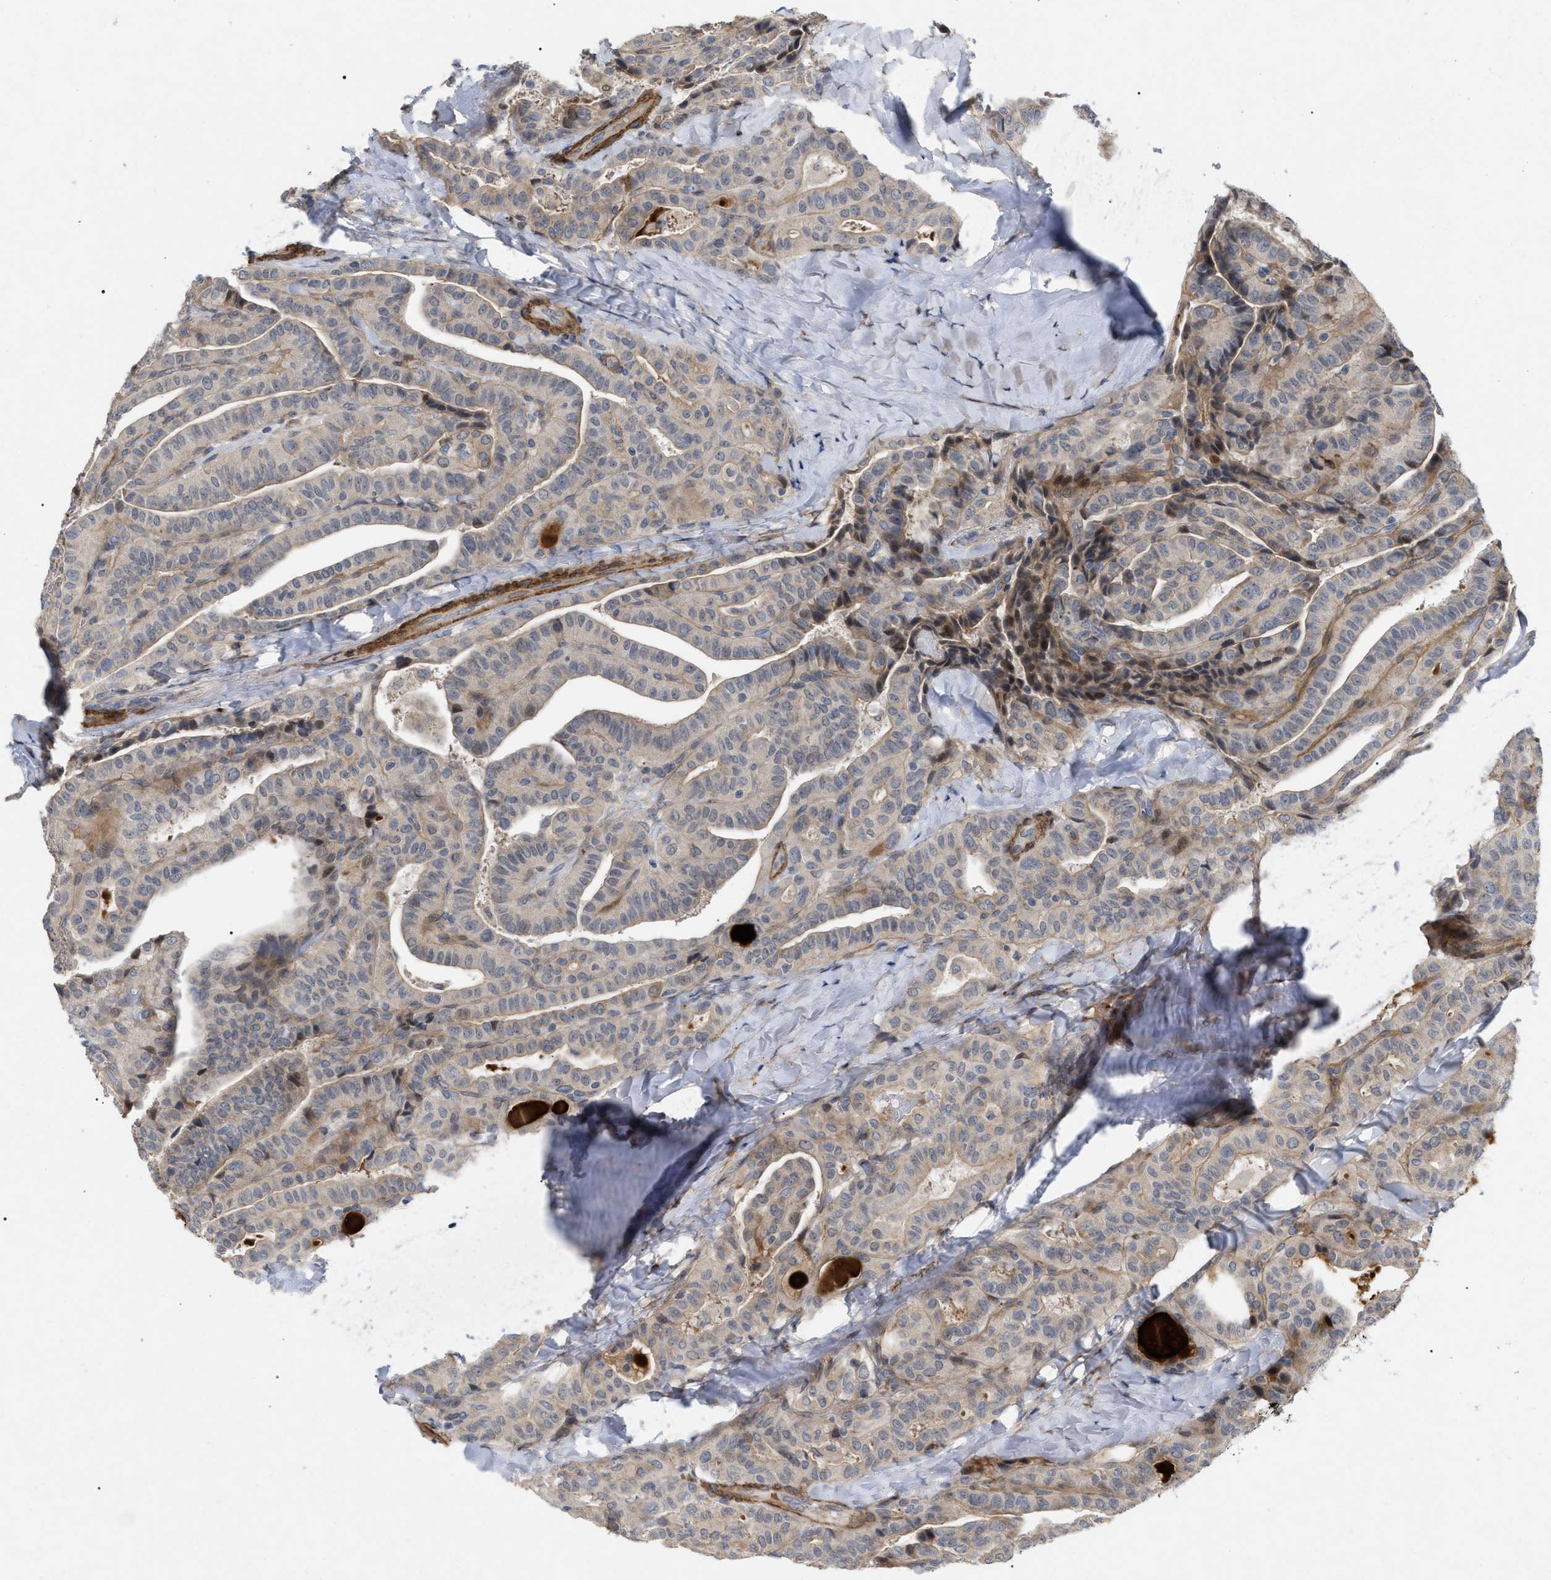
{"staining": {"intensity": "weak", "quantity": "<25%", "location": "cytoplasmic/membranous"}, "tissue": "thyroid cancer", "cell_type": "Tumor cells", "image_type": "cancer", "snomed": [{"axis": "morphology", "description": "Papillary adenocarcinoma, NOS"}, {"axis": "topography", "description": "Thyroid gland"}], "caption": "This is an immunohistochemistry histopathology image of thyroid cancer (papillary adenocarcinoma). There is no expression in tumor cells.", "gene": "ST6GALNAC6", "patient": {"sex": "male", "age": 77}}